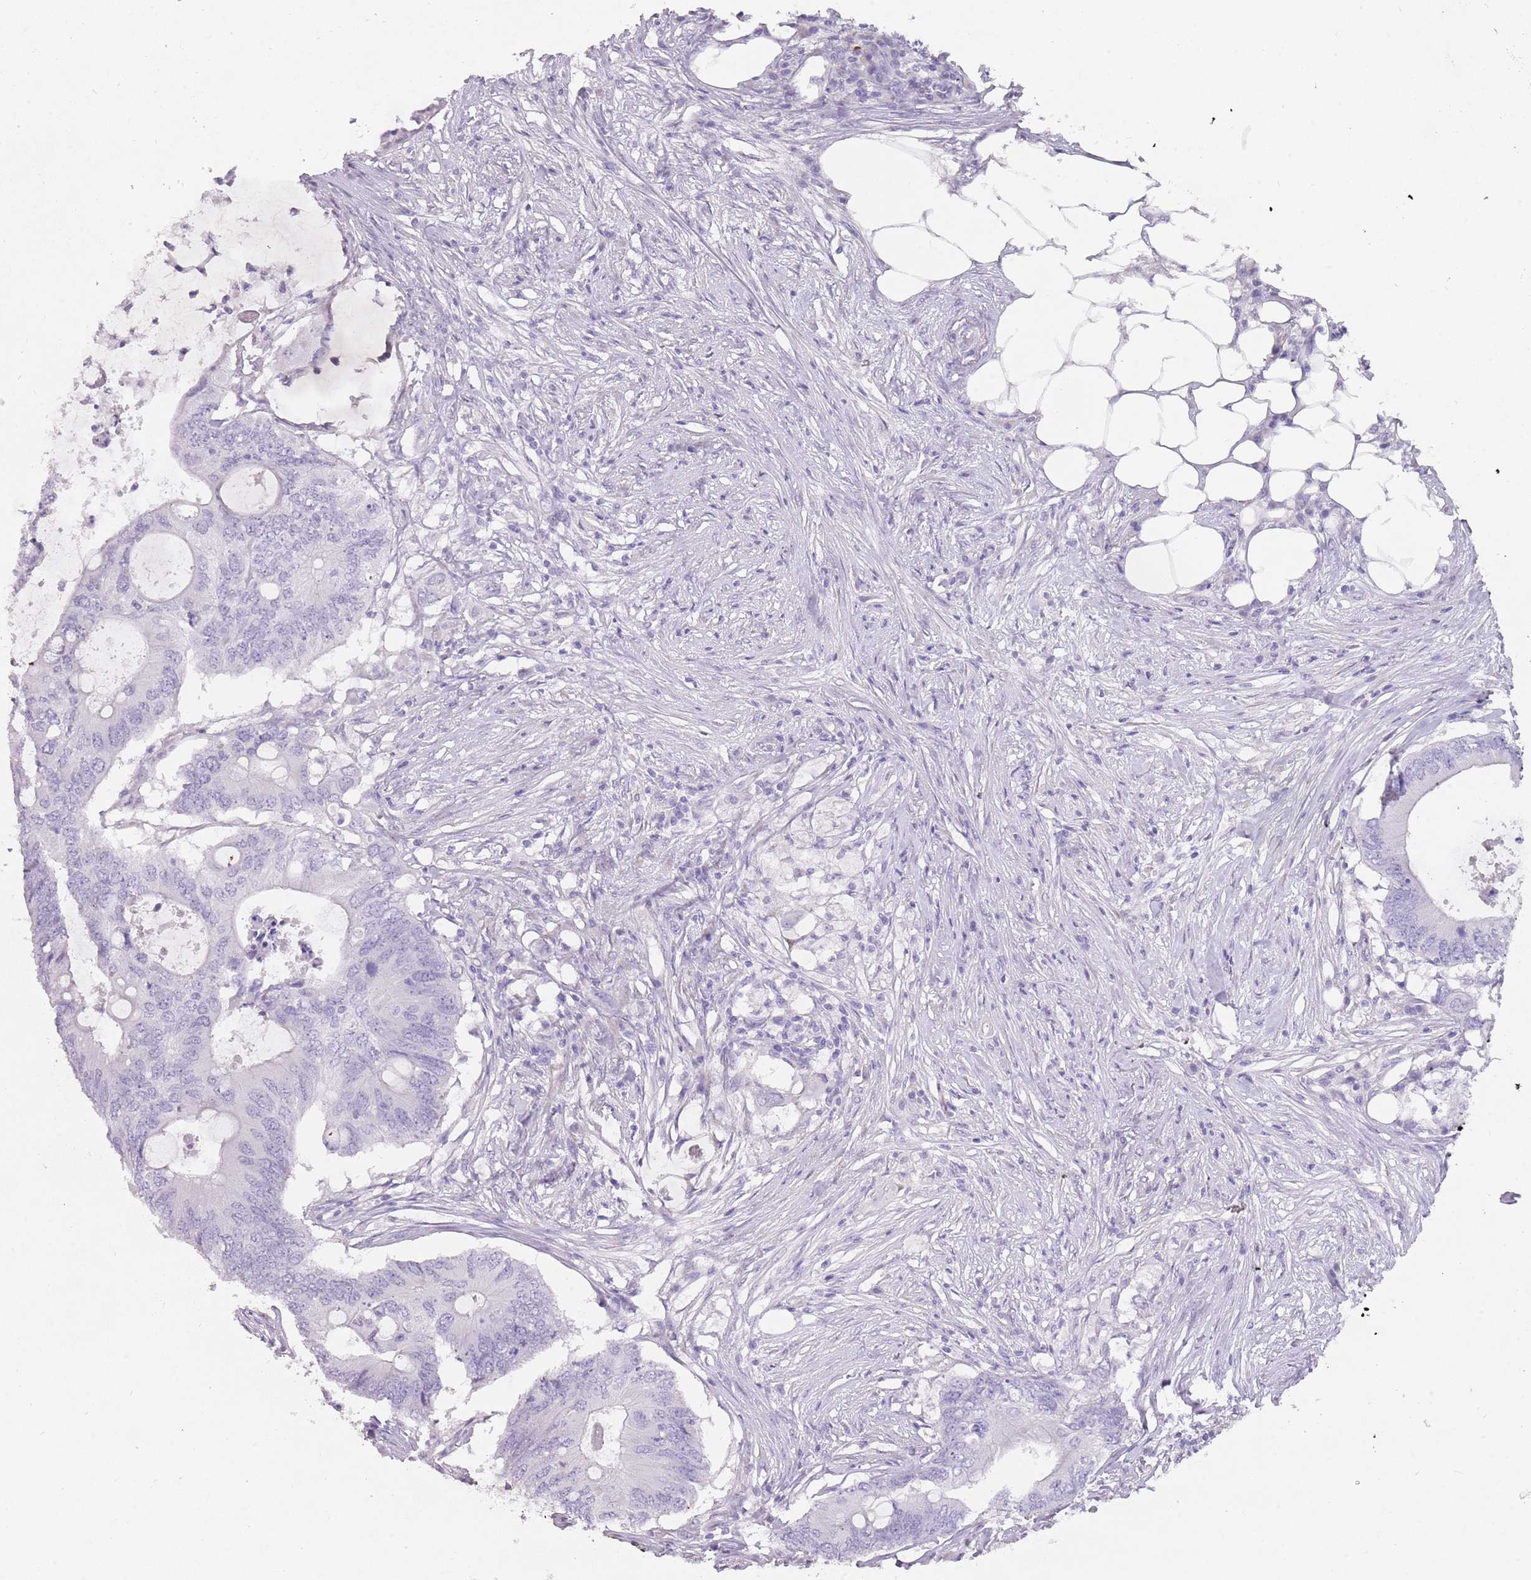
{"staining": {"intensity": "negative", "quantity": "none", "location": "none"}, "tissue": "colorectal cancer", "cell_type": "Tumor cells", "image_type": "cancer", "snomed": [{"axis": "morphology", "description": "Adenocarcinoma, NOS"}, {"axis": "topography", "description": "Colon"}], "caption": "Protein analysis of colorectal adenocarcinoma shows no significant expression in tumor cells.", "gene": "DDX4", "patient": {"sex": "male", "age": 71}}